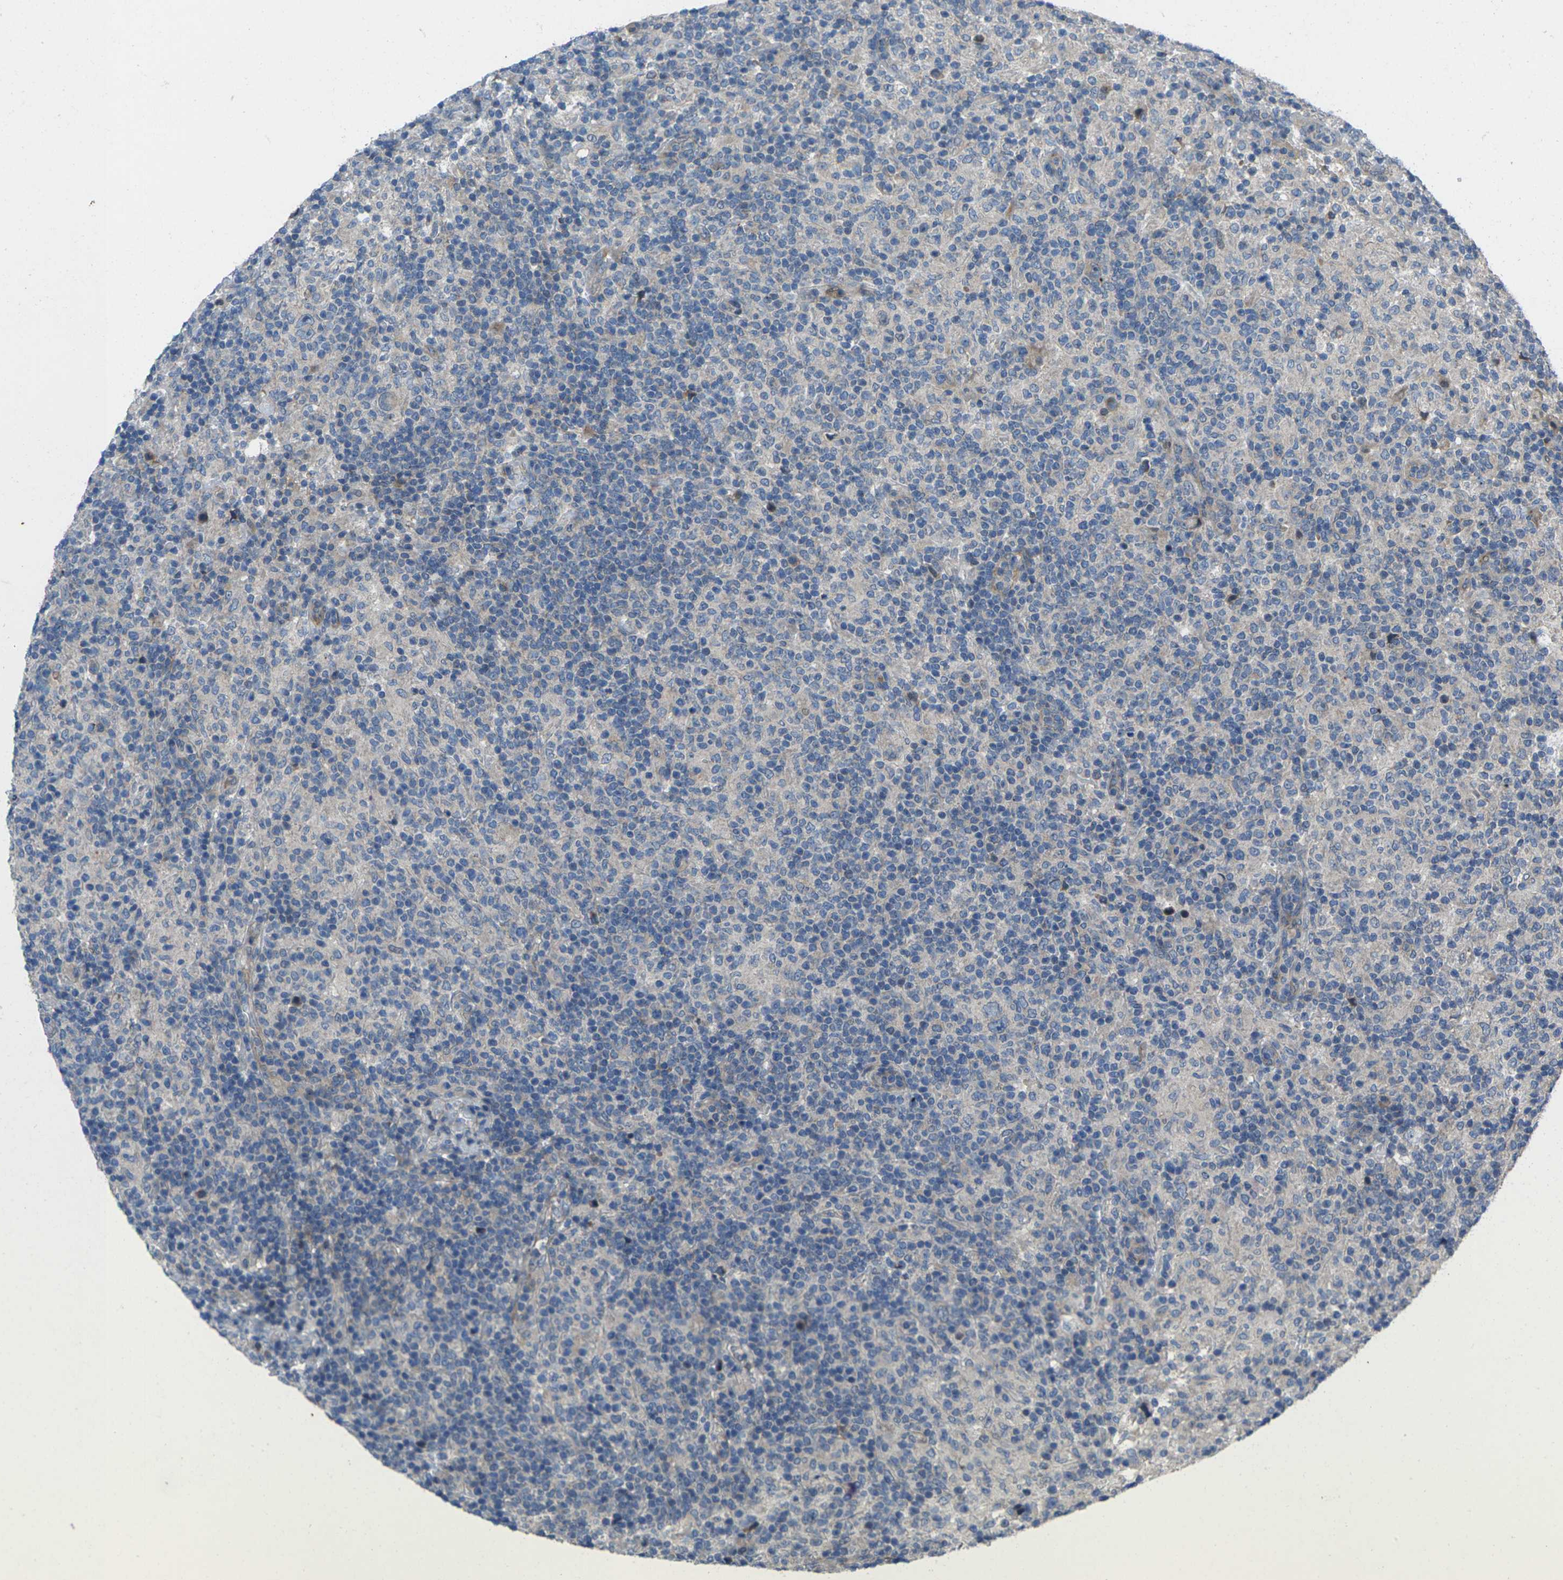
{"staining": {"intensity": "negative", "quantity": "none", "location": "none"}, "tissue": "lymphoma", "cell_type": "Tumor cells", "image_type": "cancer", "snomed": [{"axis": "morphology", "description": "Hodgkin's disease, NOS"}, {"axis": "topography", "description": "Lymph node"}], "caption": "Immunohistochemistry (IHC) of lymphoma reveals no positivity in tumor cells. The staining is performed using DAB (3,3'-diaminobenzidine) brown chromogen with nuclei counter-stained in using hematoxylin.", "gene": "EDNRA", "patient": {"sex": "male", "age": 70}}